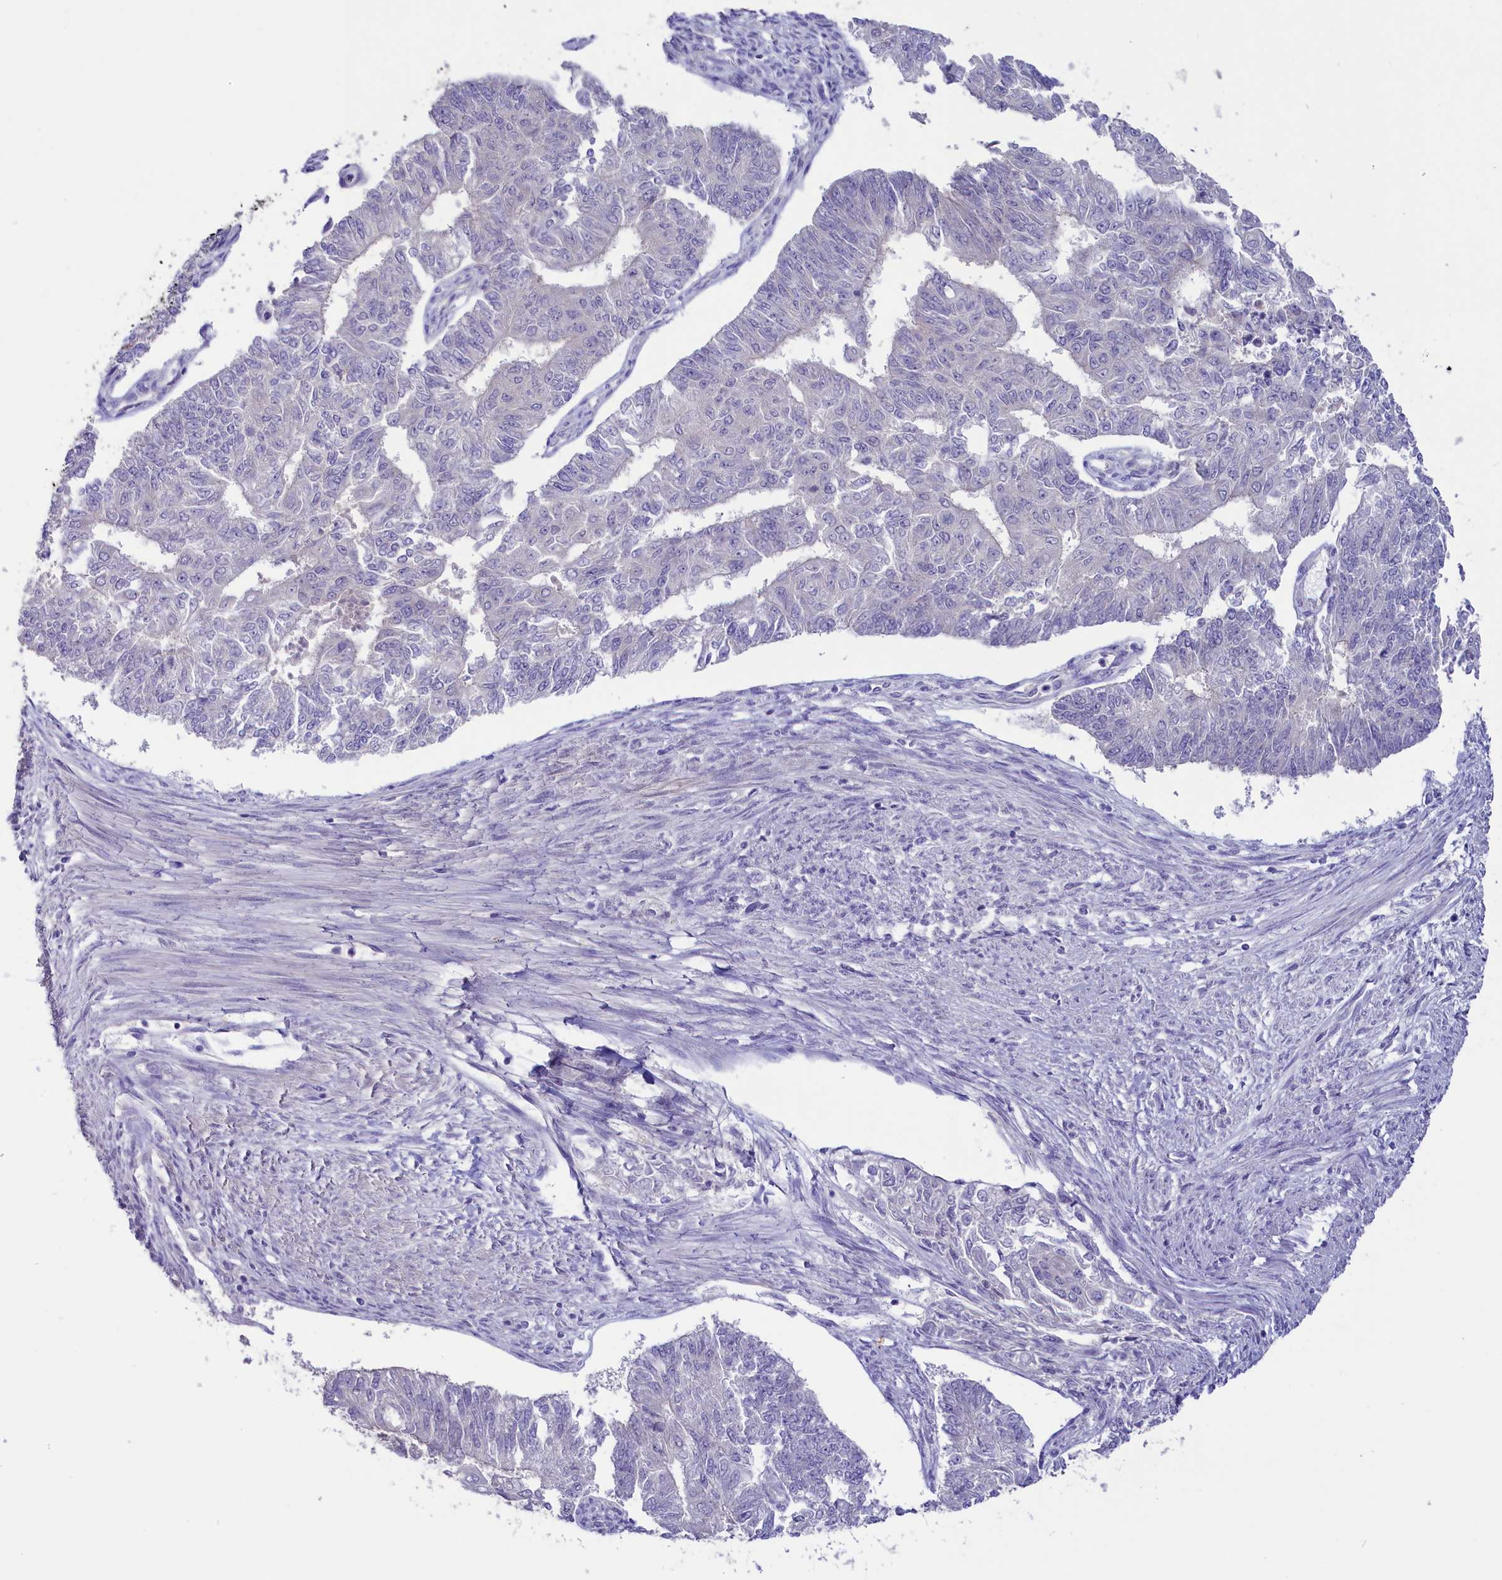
{"staining": {"intensity": "negative", "quantity": "none", "location": "none"}, "tissue": "endometrial cancer", "cell_type": "Tumor cells", "image_type": "cancer", "snomed": [{"axis": "morphology", "description": "Adenocarcinoma, NOS"}, {"axis": "topography", "description": "Endometrium"}], "caption": "This is a photomicrograph of IHC staining of adenocarcinoma (endometrial), which shows no positivity in tumor cells. (DAB immunohistochemistry visualized using brightfield microscopy, high magnification).", "gene": "CD99L2", "patient": {"sex": "female", "age": 32}}